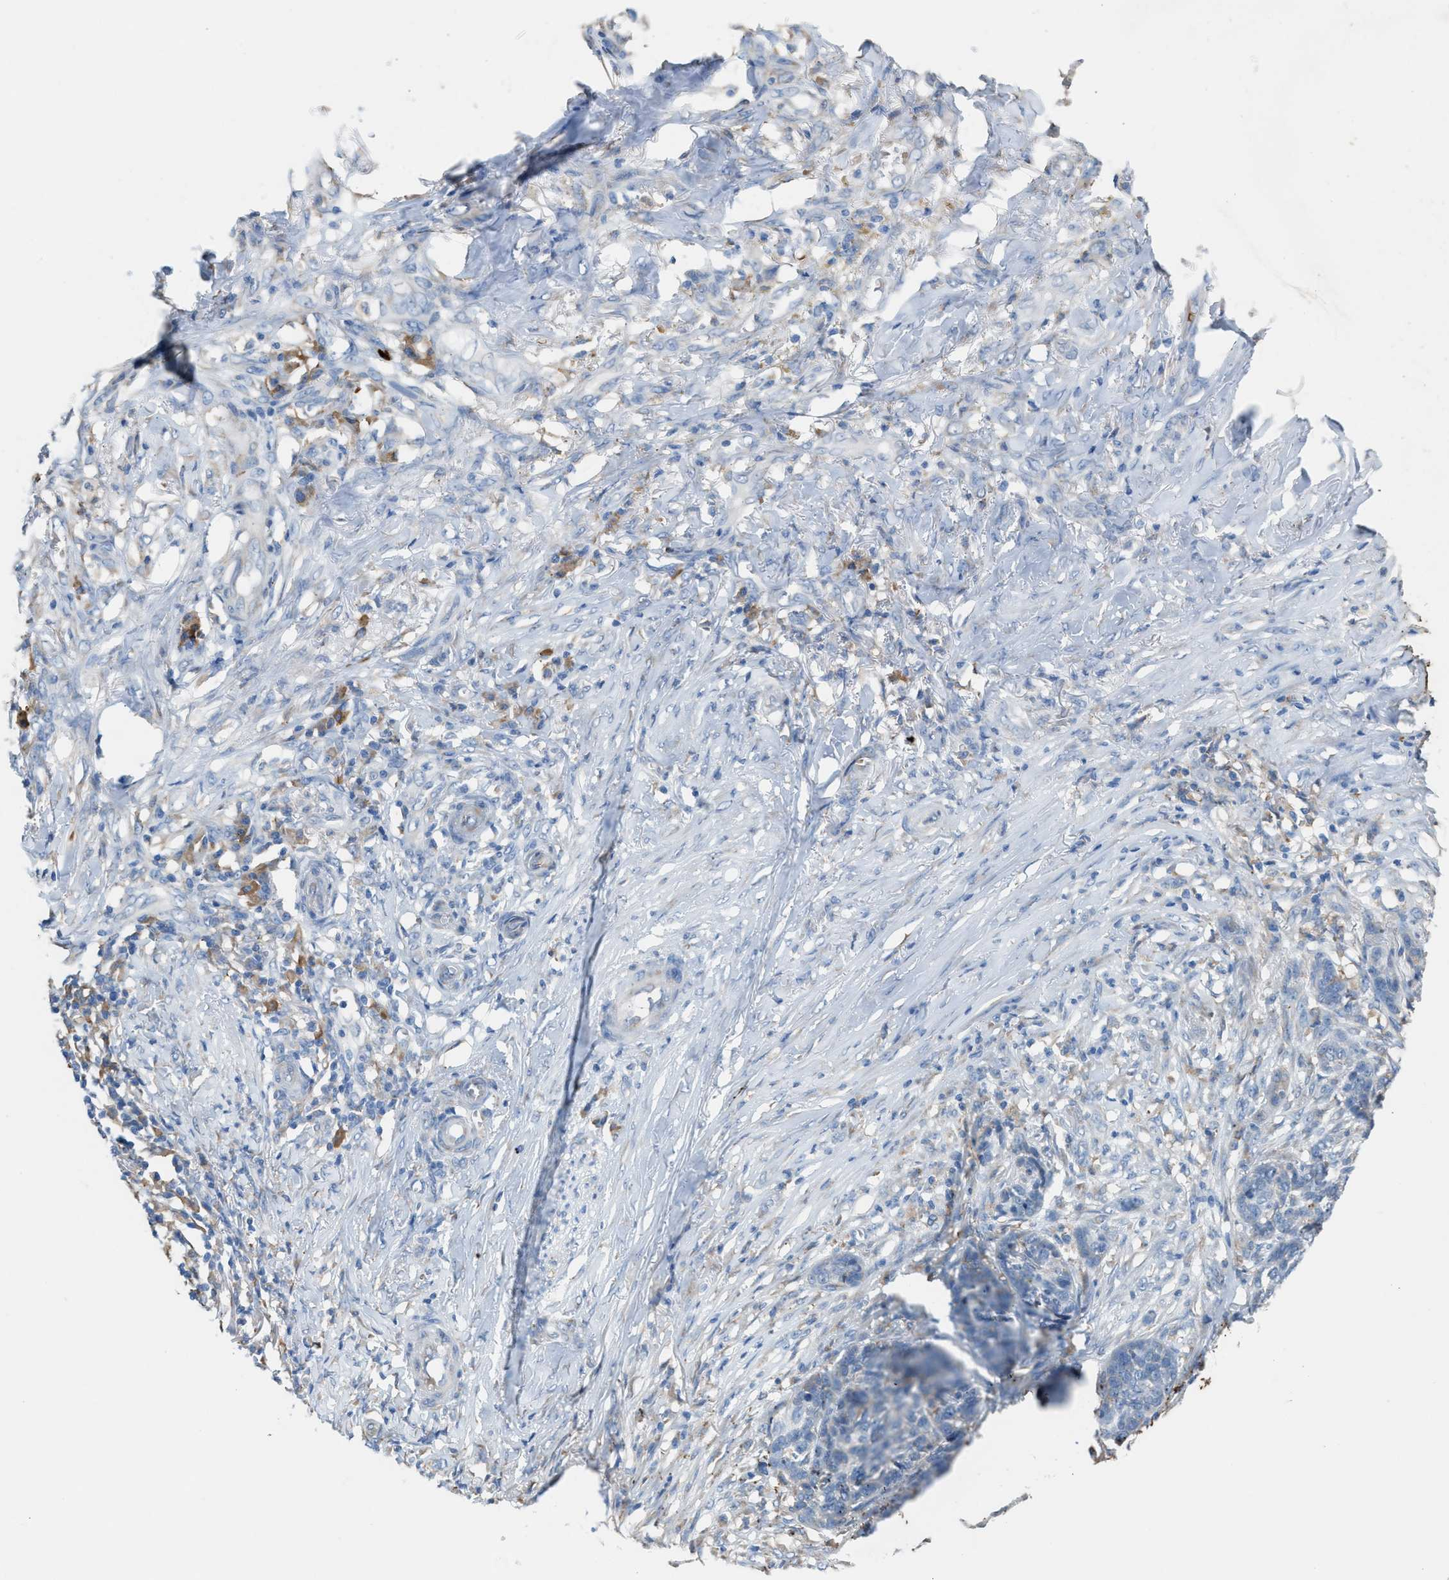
{"staining": {"intensity": "negative", "quantity": "none", "location": "none"}, "tissue": "skin cancer", "cell_type": "Tumor cells", "image_type": "cancer", "snomed": [{"axis": "morphology", "description": "Basal cell carcinoma"}, {"axis": "topography", "description": "Skin"}], "caption": "Tumor cells show no significant protein positivity in skin basal cell carcinoma.", "gene": "CA3", "patient": {"sex": "male", "age": 85}}